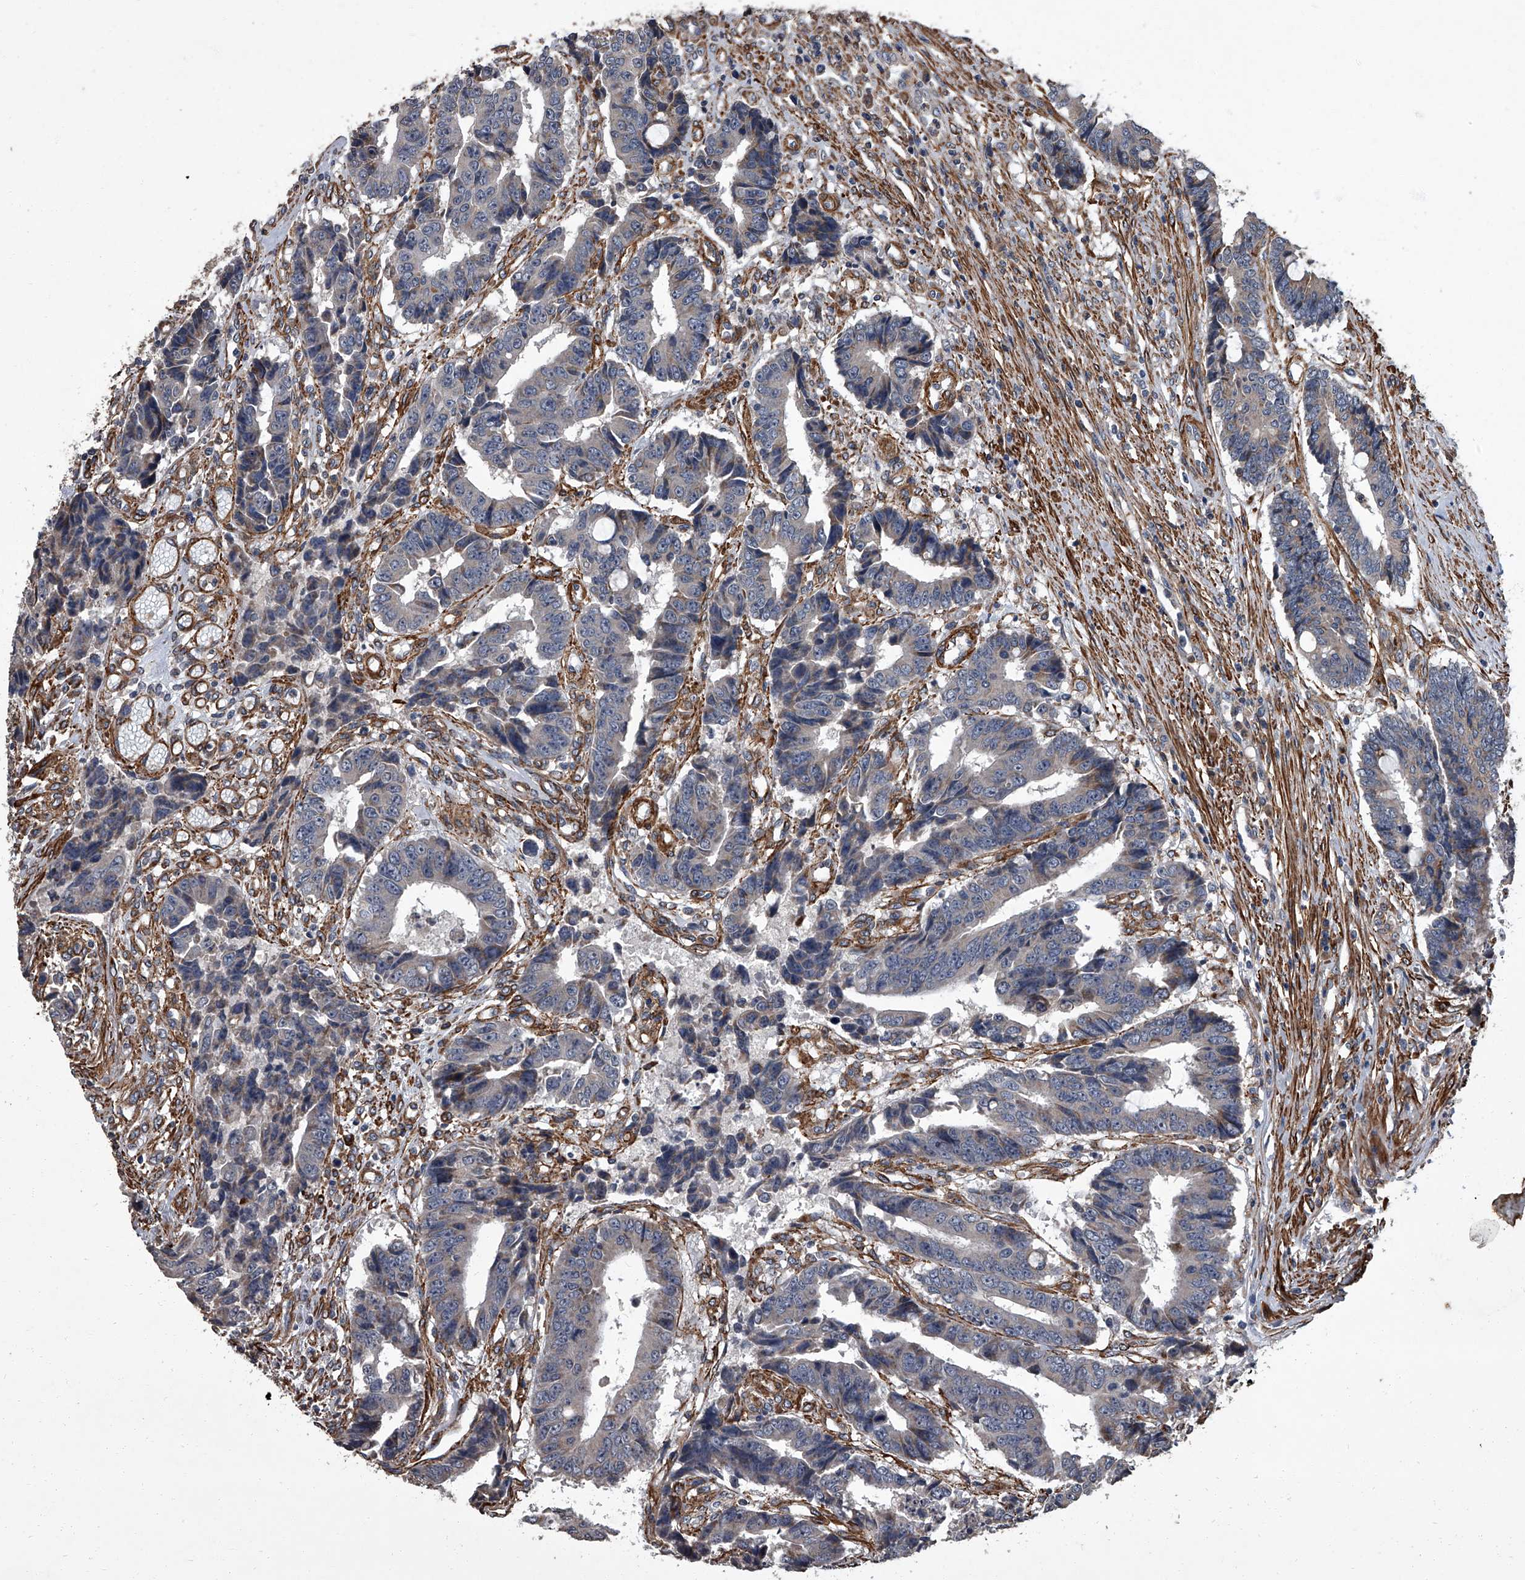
{"staining": {"intensity": "negative", "quantity": "none", "location": "none"}, "tissue": "colorectal cancer", "cell_type": "Tumor cells", "image_type": "cancer", "snomed": [{"axis": "morphology", "description": "Adenocarcinoma, NOS"}, {"axis": "topography", "description": "Rectum"}], "caption": "IHC image of neoplastic tissue: colorectal adenocarcinoma stained with DAB (3,3'-diaminobenzidine) shows no significant protein expression in tumor cells. (DAB (3,3'-diaminobenzidine) immunohistochemistry visualized using brightfield microscopy, high magnification).", "gene": "SIRT4", "patient": {"sex": "male", "age": 84}}